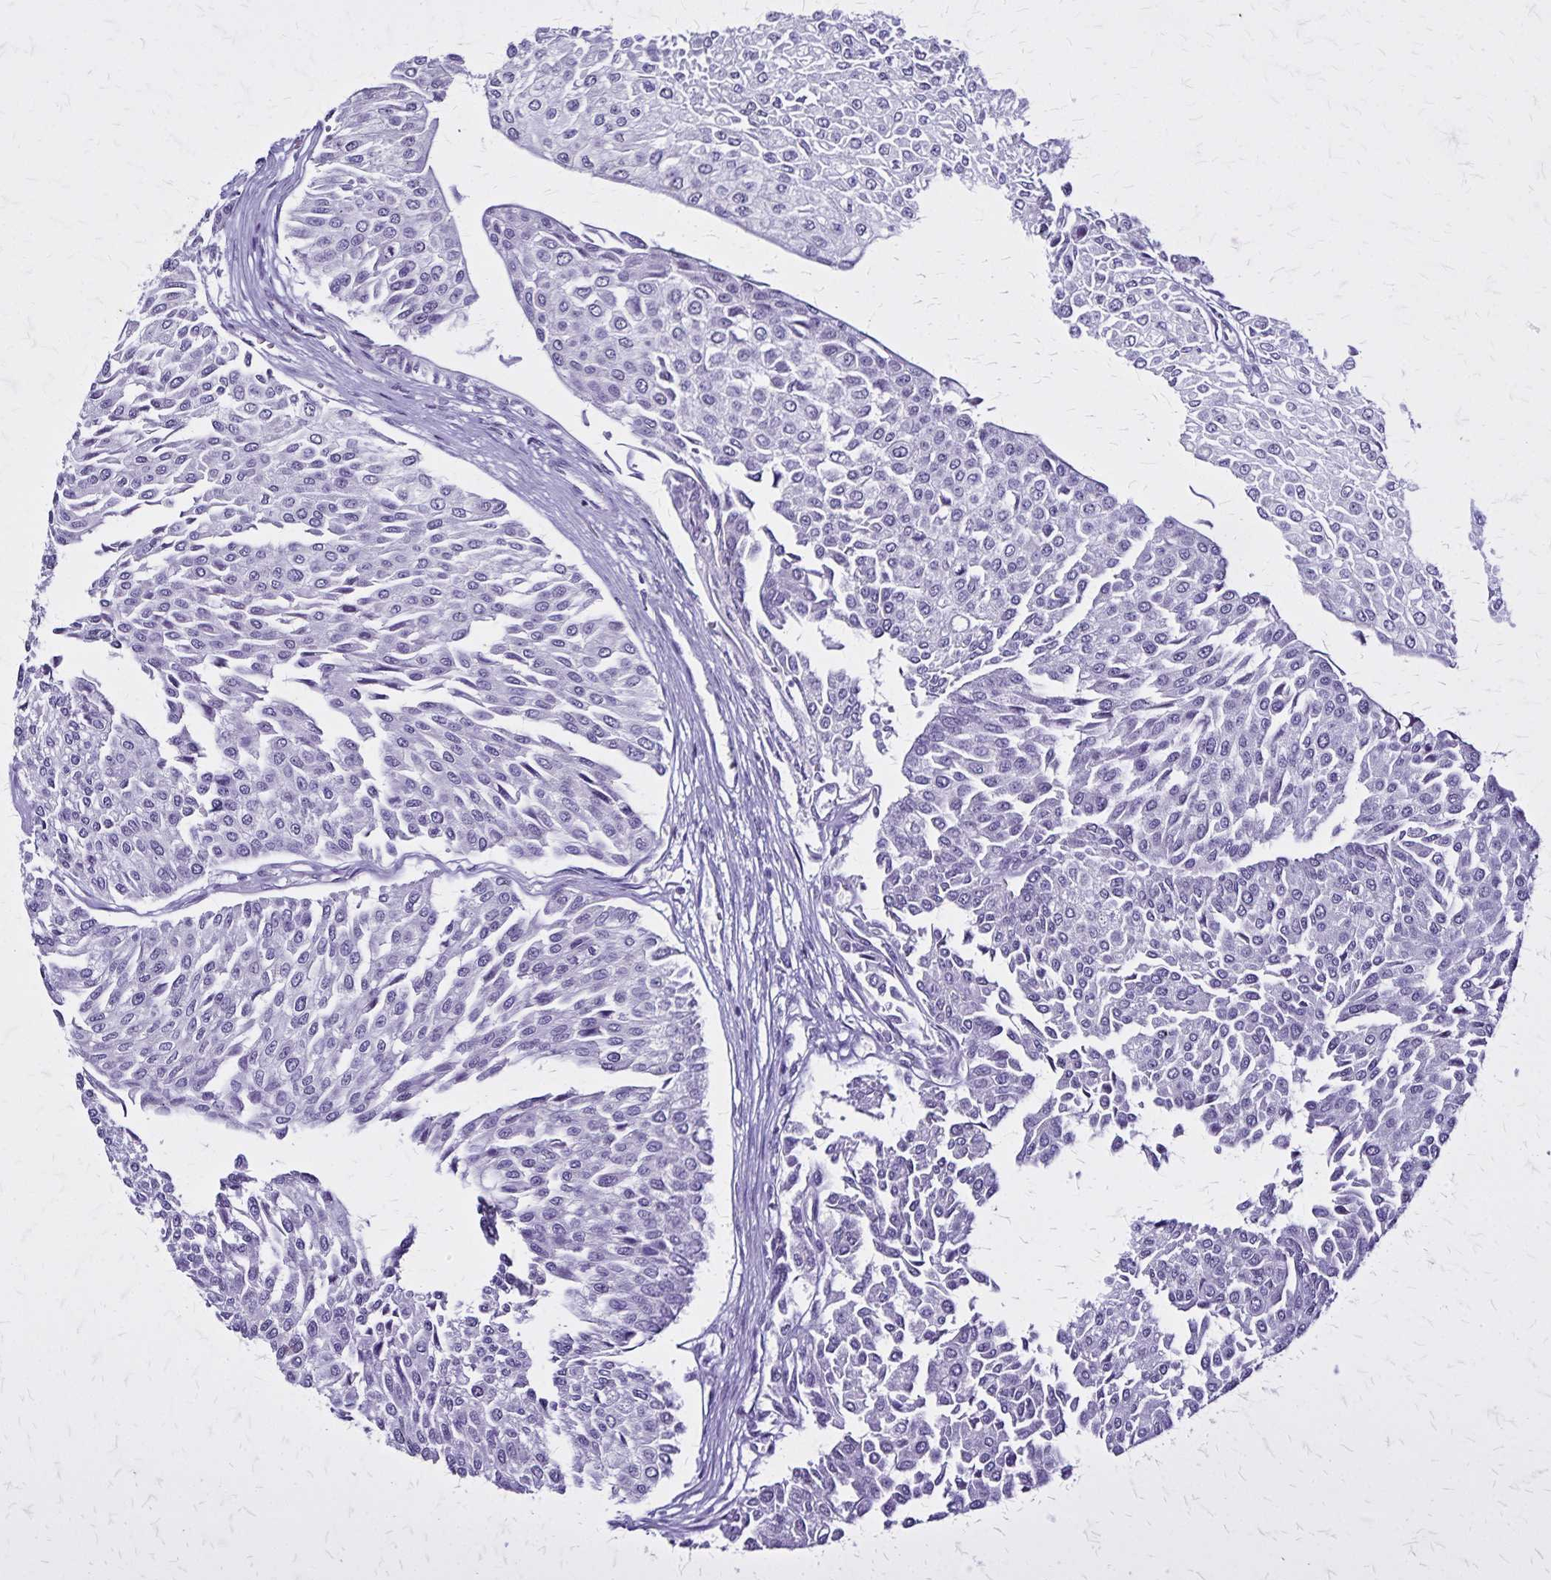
{"staining": {"intensity": "negative", "quantity": "none", "location": "none"}, "tissue": "urothelial cancer", "cell_type": "Tumor cells", "image_type": "cancer", "snomed": [{"axis": "morphology", "description": "Urothelial carcinoma, NOS"}, {"axis": "topography", "description": "Urinary bladder"}], "caption": "The IHC micrograph has no significant expression in tumor cells of urothelial cancer tissue. The staining was performed using DAB to visualize the protein expression in brown, while the nuclei were stained in blue with hematoxylin (Magnification: 20x).", "gene": "KRT2", "patient": {"sex": "male", "age": 67}}